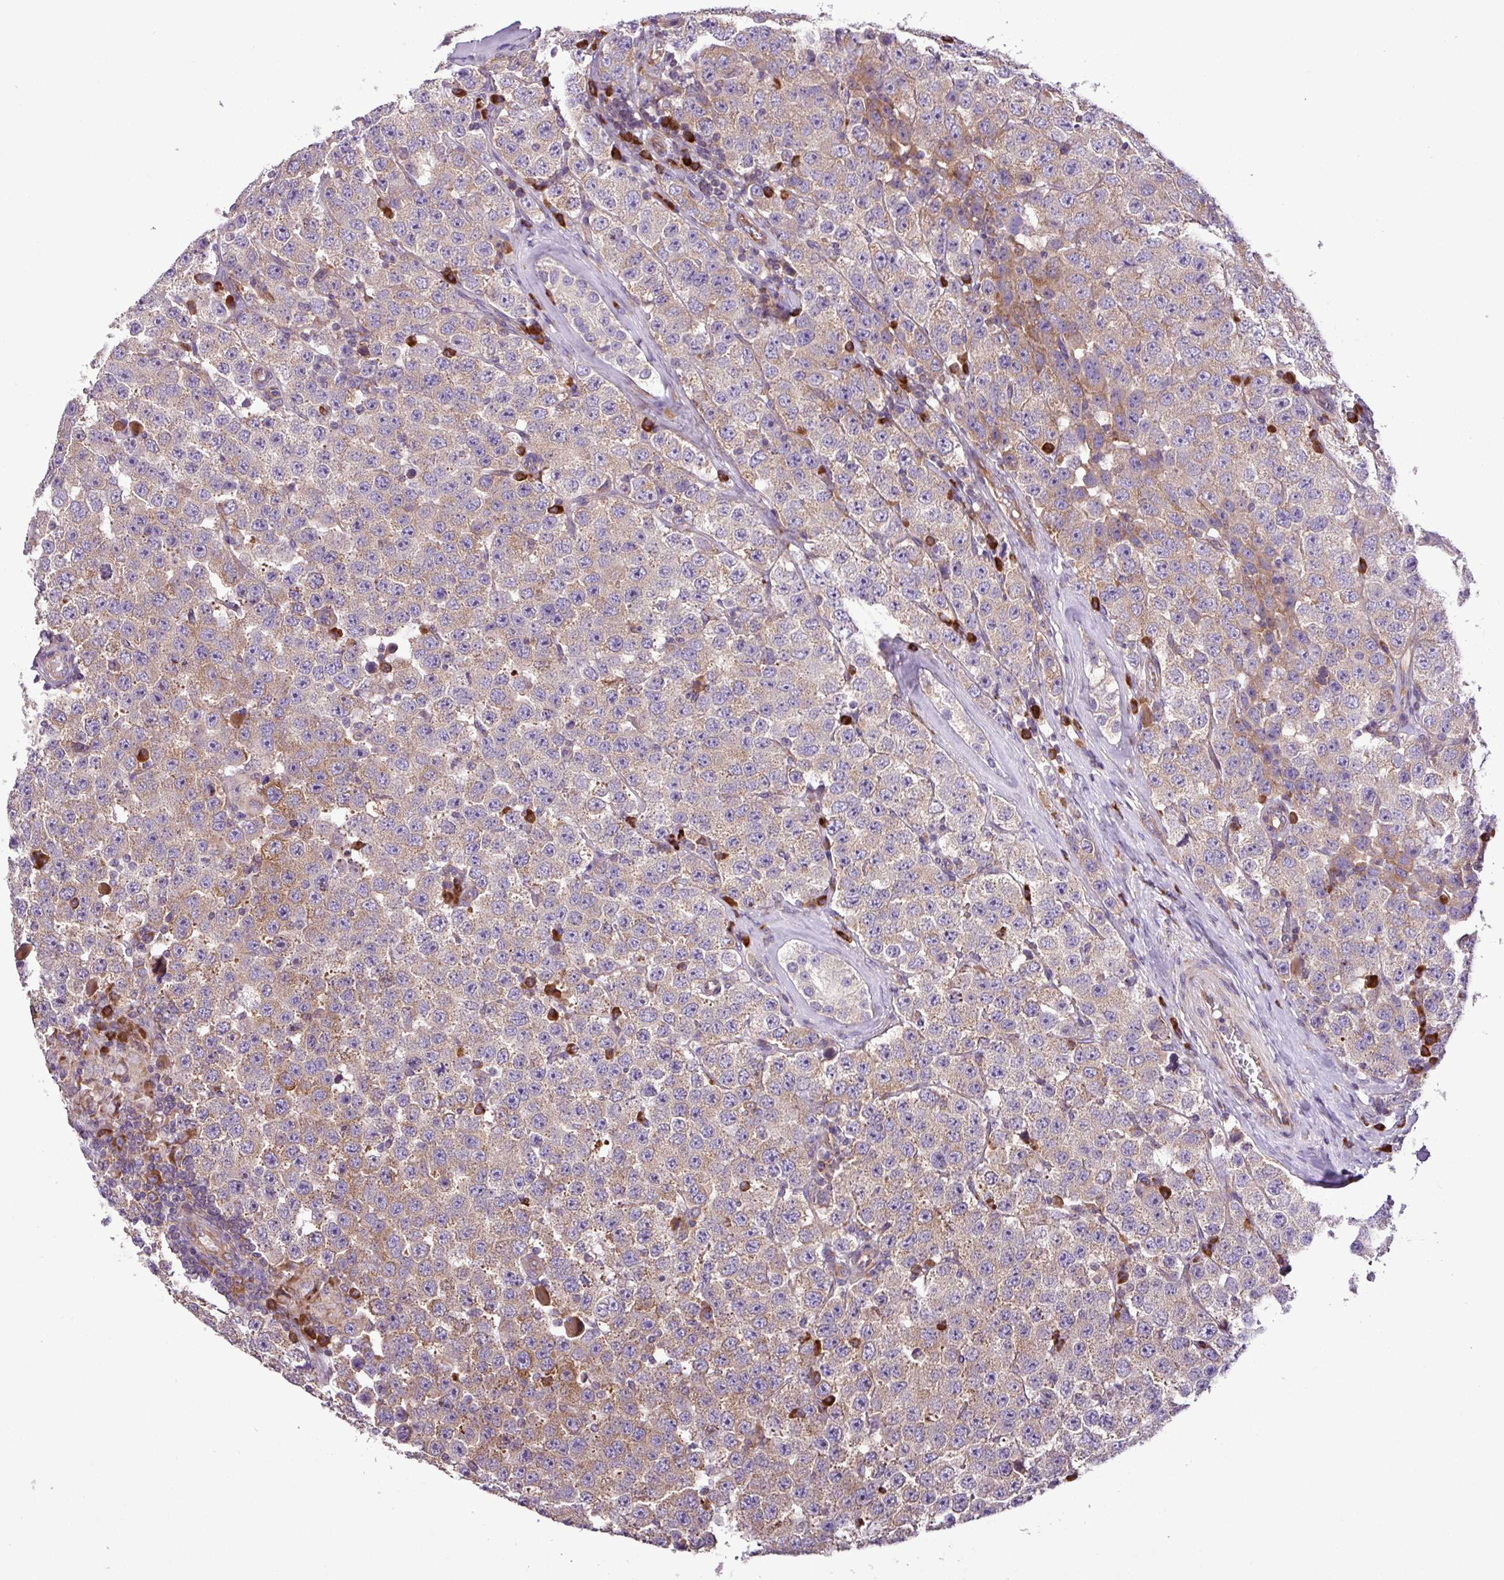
{"staining": {"intensity": "moderate", "quantity": "25%-75%", "location": "cytoplasmic/membranous"}, "tissue": "testis cancer", "cell_type": "Tumor cells", "image_type": "cancer", "snomed": [{"axis": "morphology", "description": "Seminoma, NOS"}, {"axis": "topography", "description": "Testis"}], "caption": "Testis seminoma was stained to show a protein in brown. There is medium levels of moderate cytoplasmic/membranous expression in about 25%-75% of tumor cells.", "gene": "RPL13", "patient": {"sex": "male", "age": 28}}